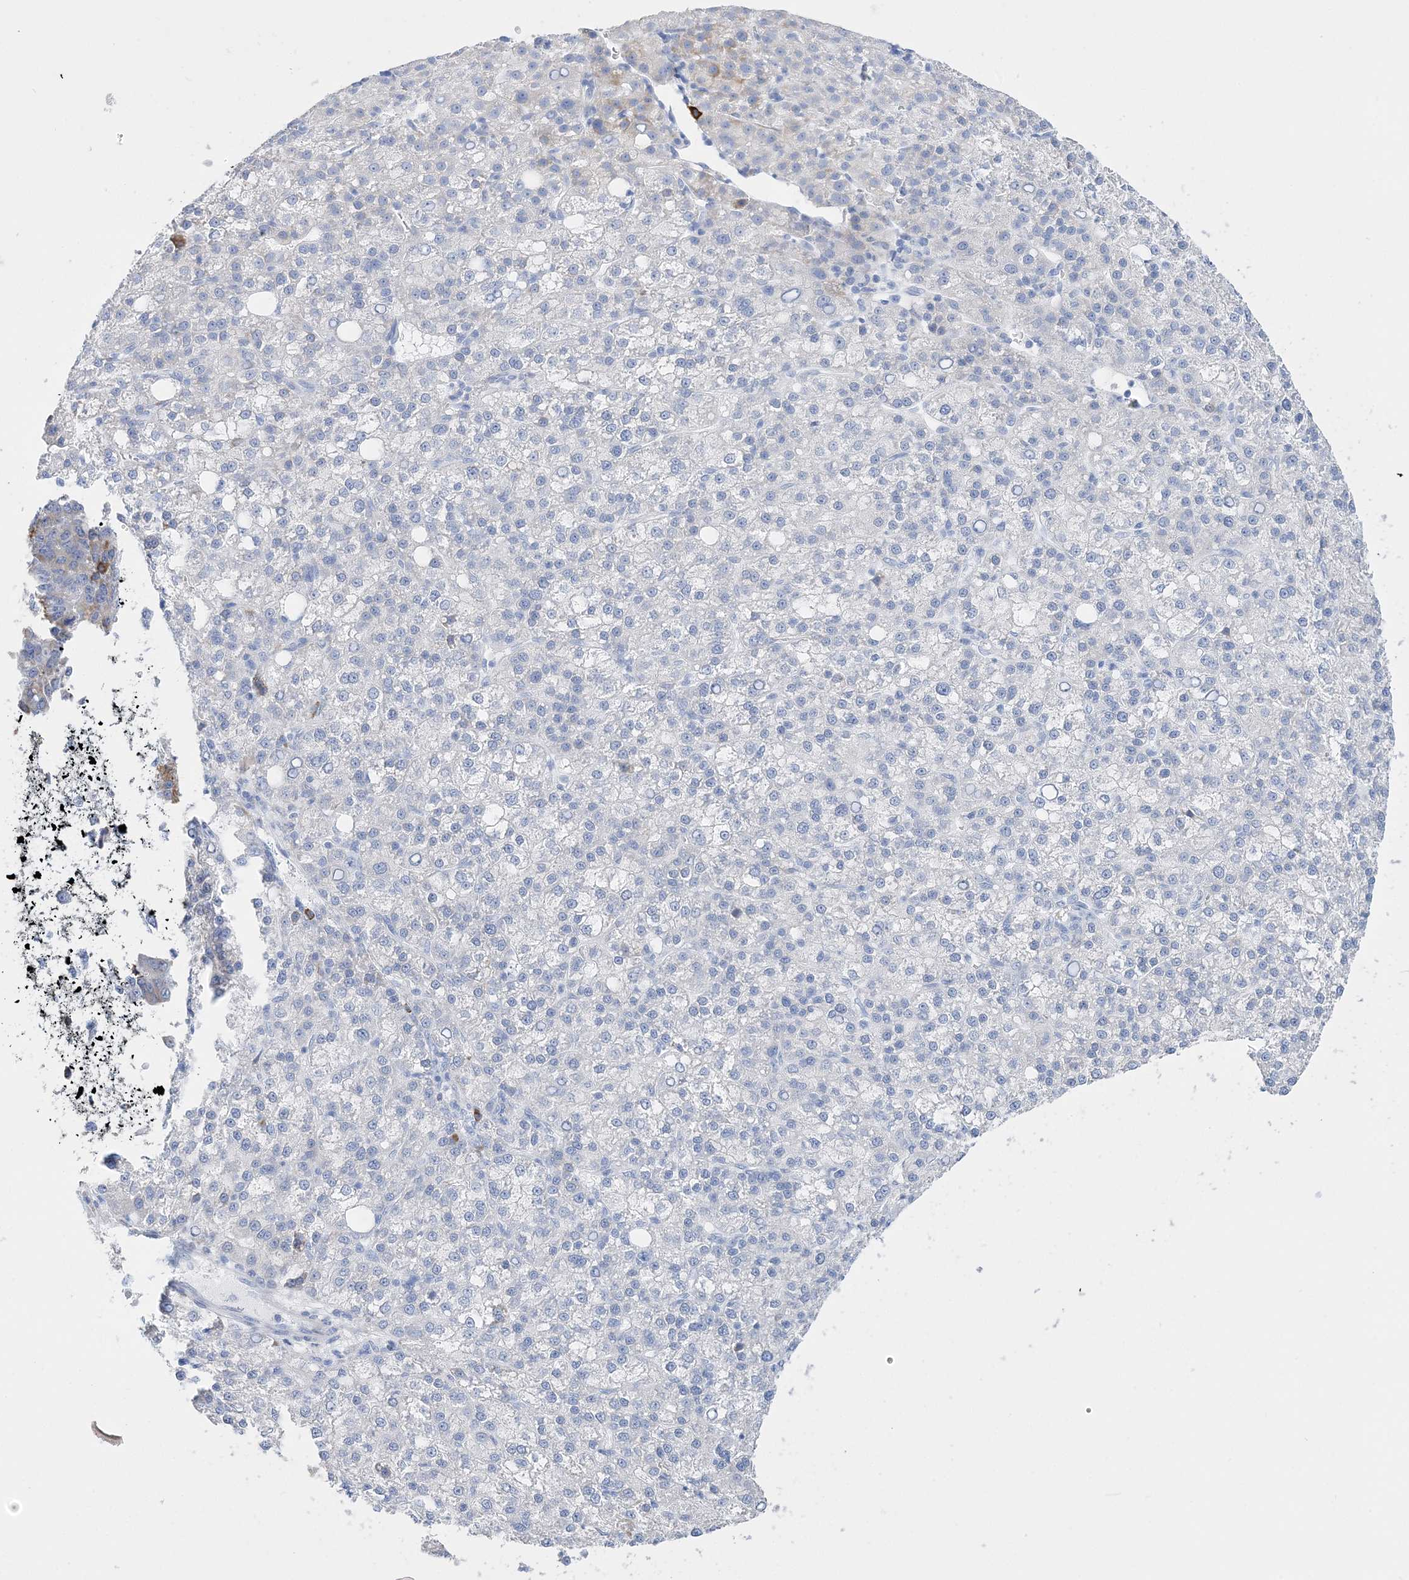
{"staining": {"intensity": "negative", "quantity": "none", "location": "none"}, "tissue": "liver cancer", "cell_type": "Tumor cells", "image_type": "cancer", "snomed": [{"axis": "morphology", "description": "Carcinoma, Hepatocellular, NOS"}, {"axis": "topography", "description": "Liver"}], "caption": "Immunohistochemistry (IHC) image of human liver cancer (hepatocellular carcinoma) stained for a protein (brown), which demonstrates no positivity in tumor cells.", "gene": "TSPYL6", "patient": {"sex": "female", "age": 58}}